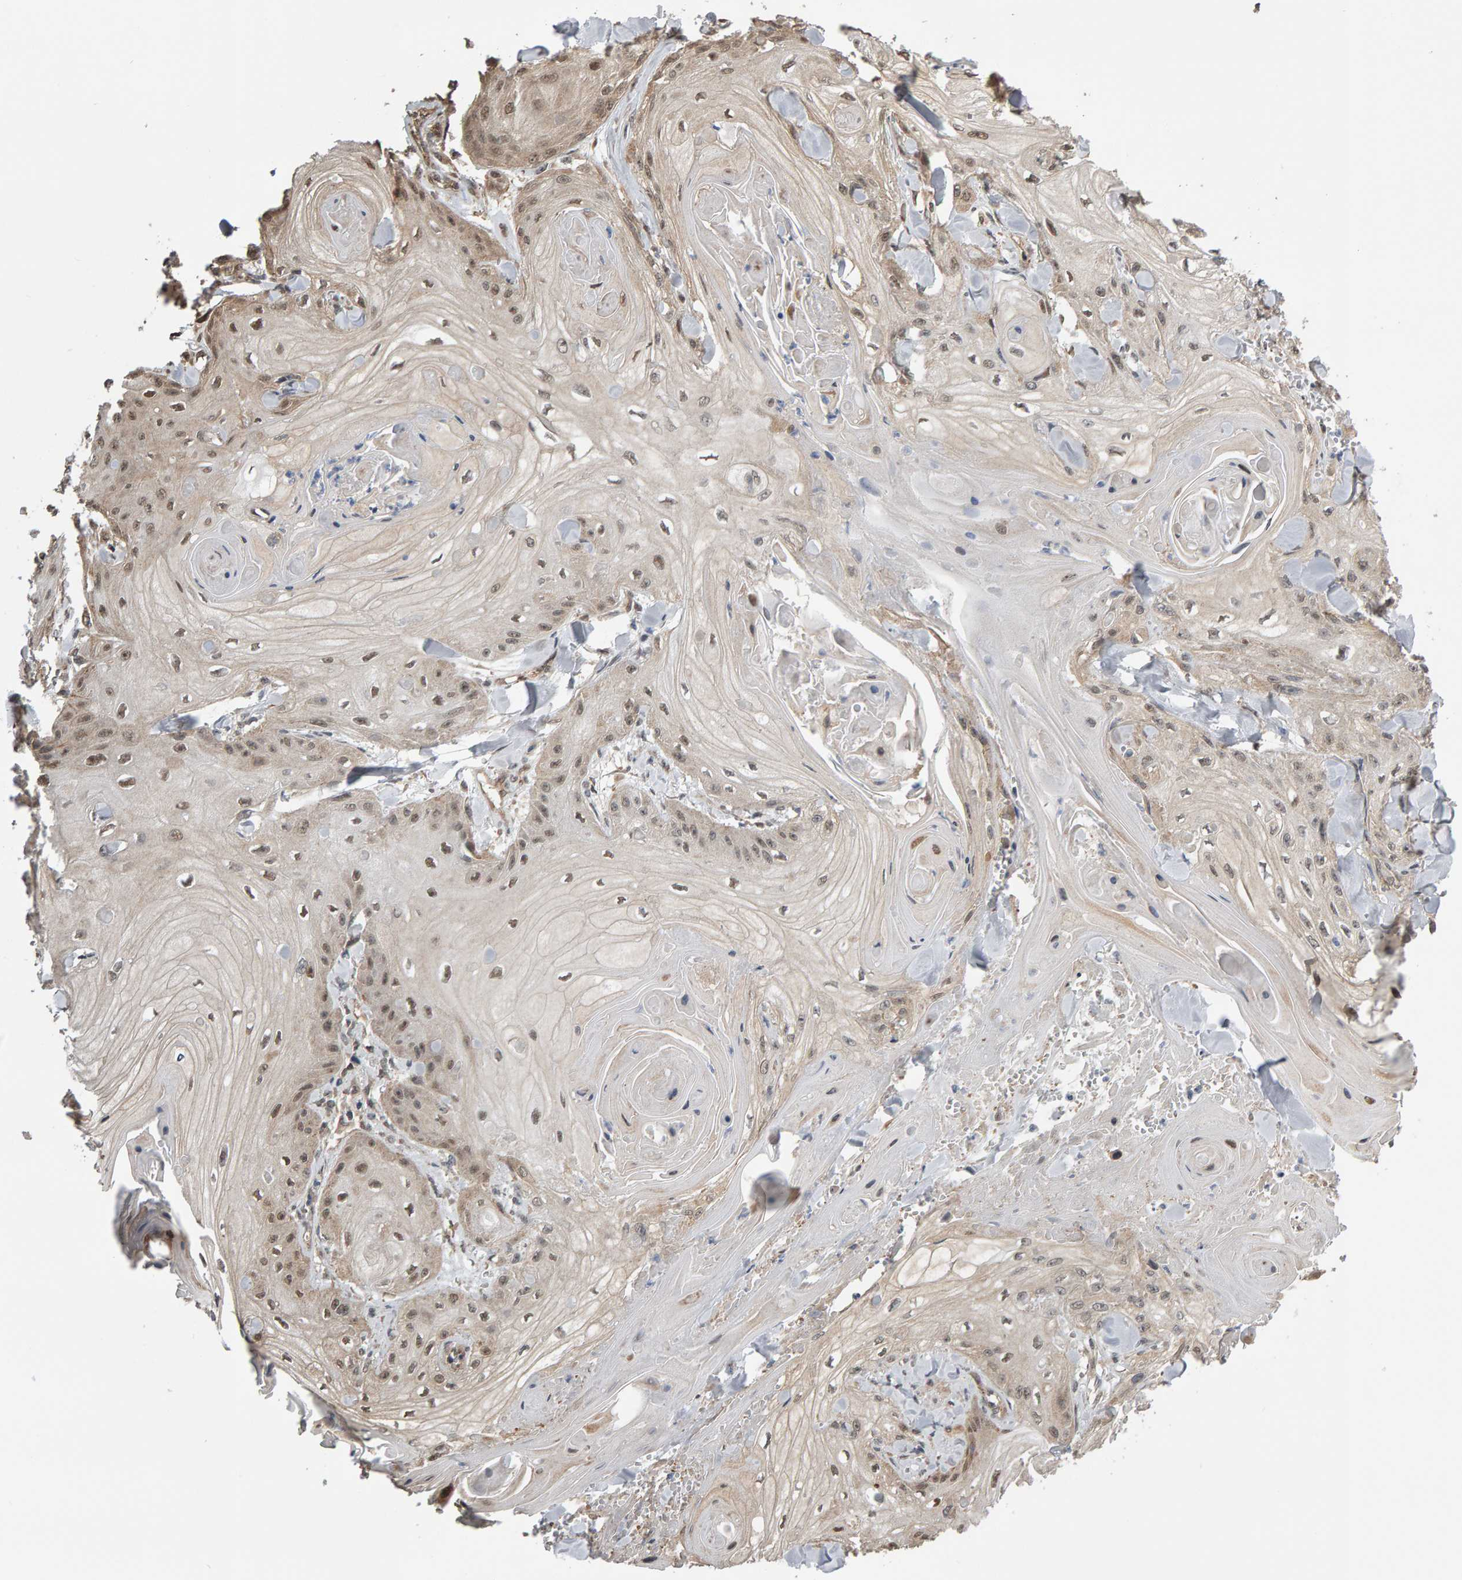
{"staining": {"intensity": "weak", "quantity": ">75%", "location": "nuclear"}, "tissue": "skin cancer", "cell_type": "Tumor cells", "image_type": "cancer", "snomed": [{"axis": "morphology", "description": "Squamous cell carcinoma, NOS"}, {"axis": "topography", "description": "Skin"}], "caption": "This image reveals skin squamous cell carcinoma stained with immunohistochemistry (IHC) to label a protein in brown. The nuclear of tumor cells show weak positivity for the protein. Nuclei are counter-stained blue.", "gene": "COASY", "patient": {"sex": "male", "age": 74}}